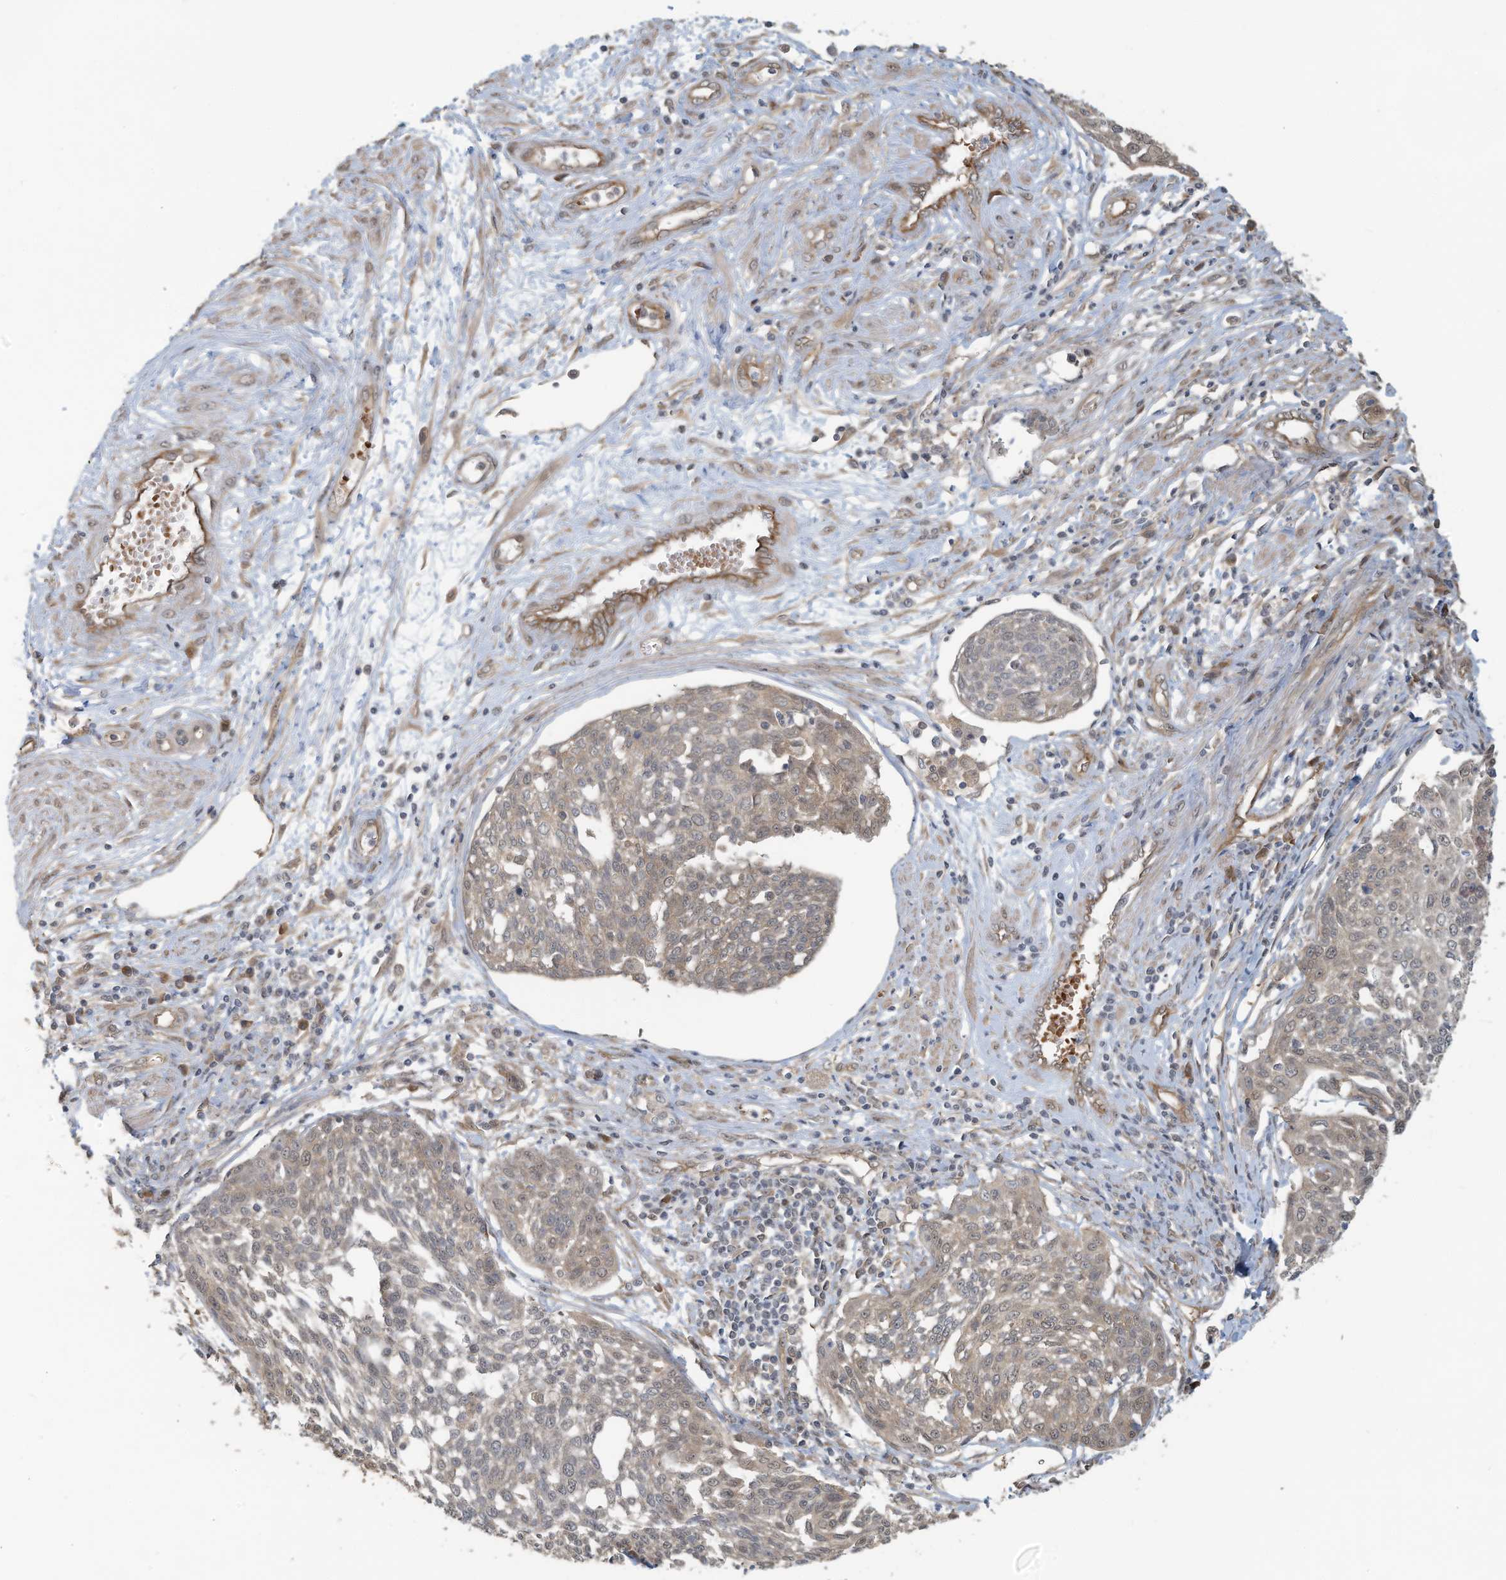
{"staining": {"intensity": "weak", "quantity": ">75%", "location": "cytoplasmic/membranous"}, "tissue": "cervical cancer", "cell_type": "Tumor cells", "image_type": "cancer", "snomed": [{"axis": "morphology", "description": "Squamous cell carcinoma, NOS"}, {"axis": "topography", "description": "Cervix"}], "caption": "Cervical cancer (squamous cell carcinoma) stained for a protein (brown) shows weak cytoplasmic/membranous positive staining in approximately >75% of tumor cells.", "gene": "ERI2", "patient": {"sex": "female", "age": 34}}